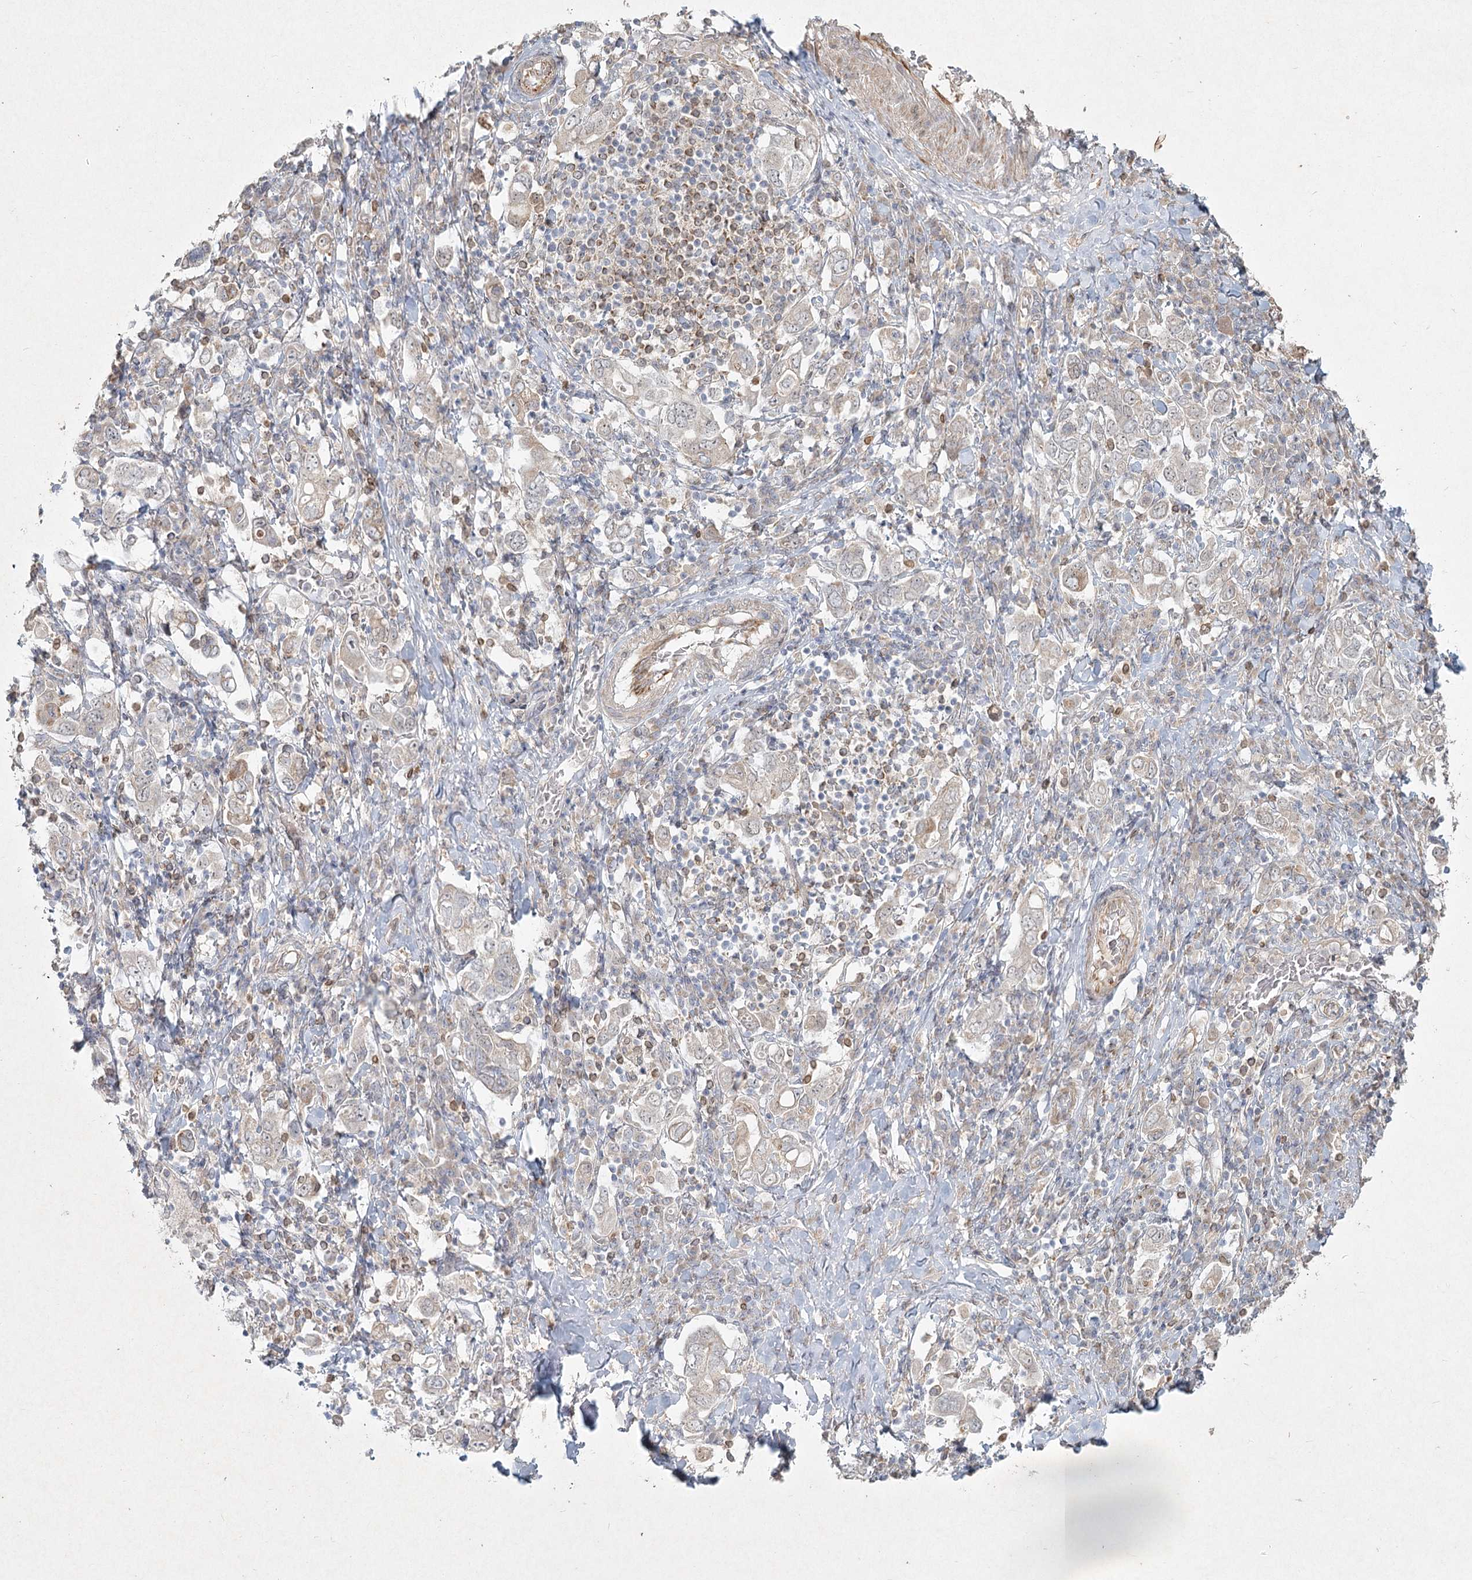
{"staining": {"intensity": "weak", "quantity": "<25%", "location": "cytoplasmic/membranous"}, "tissue": "stomach cancer", "cell_type": "Tumor cells", "image_type": "cancer", "snomed": [{"axis": "morphology", "description": "Adenocarcinoma, NOS"}, {"axis": "topography", "description": "Stomach, upper"}], "caption": "Immunohistochemistry photomicrograph of neoplastic tissue: human adenocarcinoma (stomach) stained with DAB (3,3'-diaminobenzidine) exhibits no significant protein positivity in tumor cells.", "gene": "LRP2BP", "patient": {"sex": "male", "age": 62}}